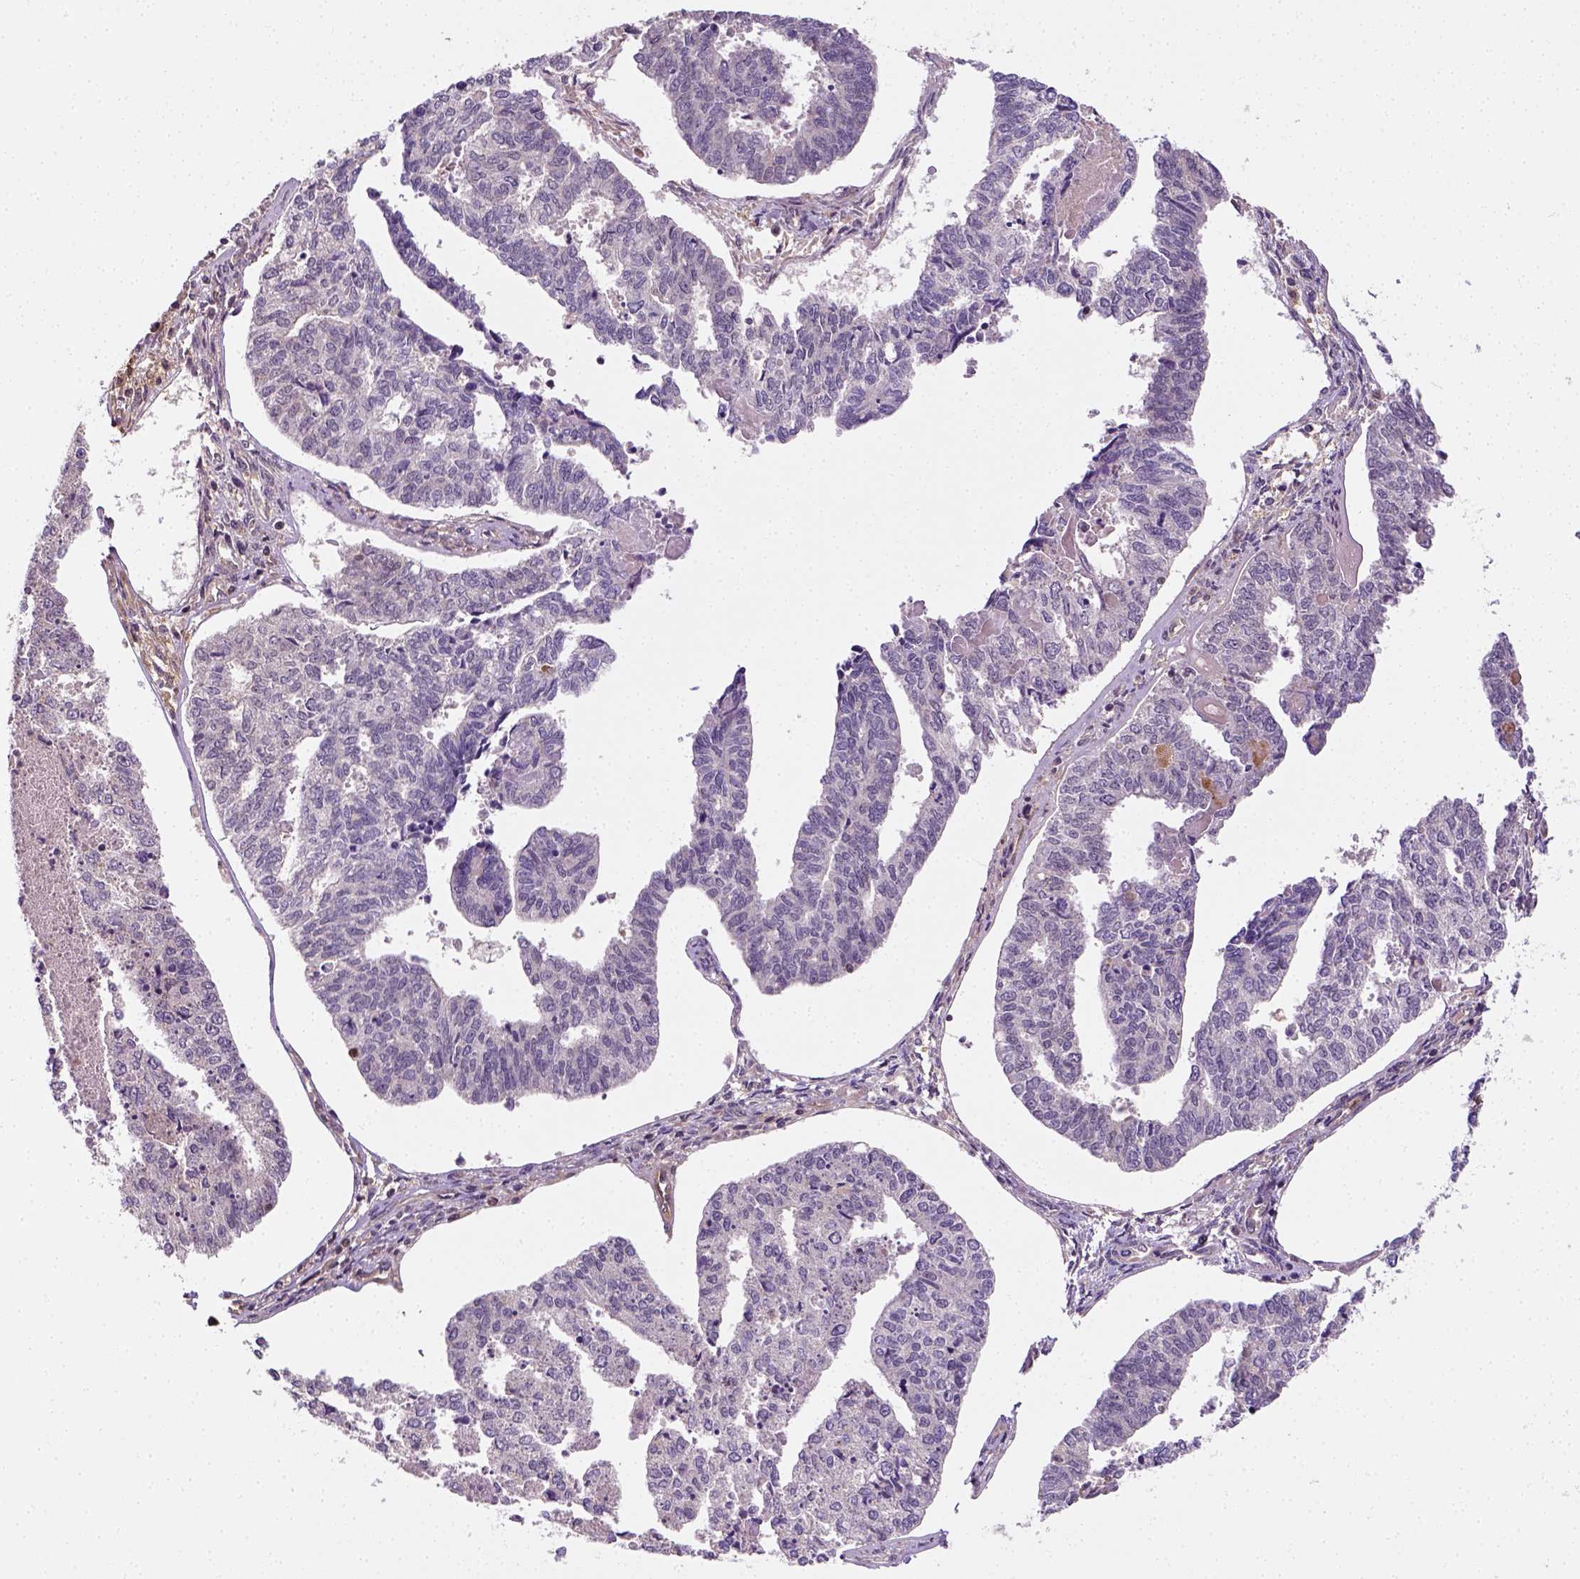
{"staining": {"intensity": "negative", "quantity": "none", "location": "none"}, "tissue": "endometrial cancer", "cell_type": "Tumor cells", "image_type": "cancer", "snomed": [{"axis": "morphology", "description": "Adenocarcinoma, NOS"}, {"axis": "topography", "description": "Endometrium"}], "caption": "Endometrial cancer stained for a protein using immunohistochemistry shows no positivity tumor cells.", "gene": "MATK", "patient": {"sex": "female", "age": 73}}